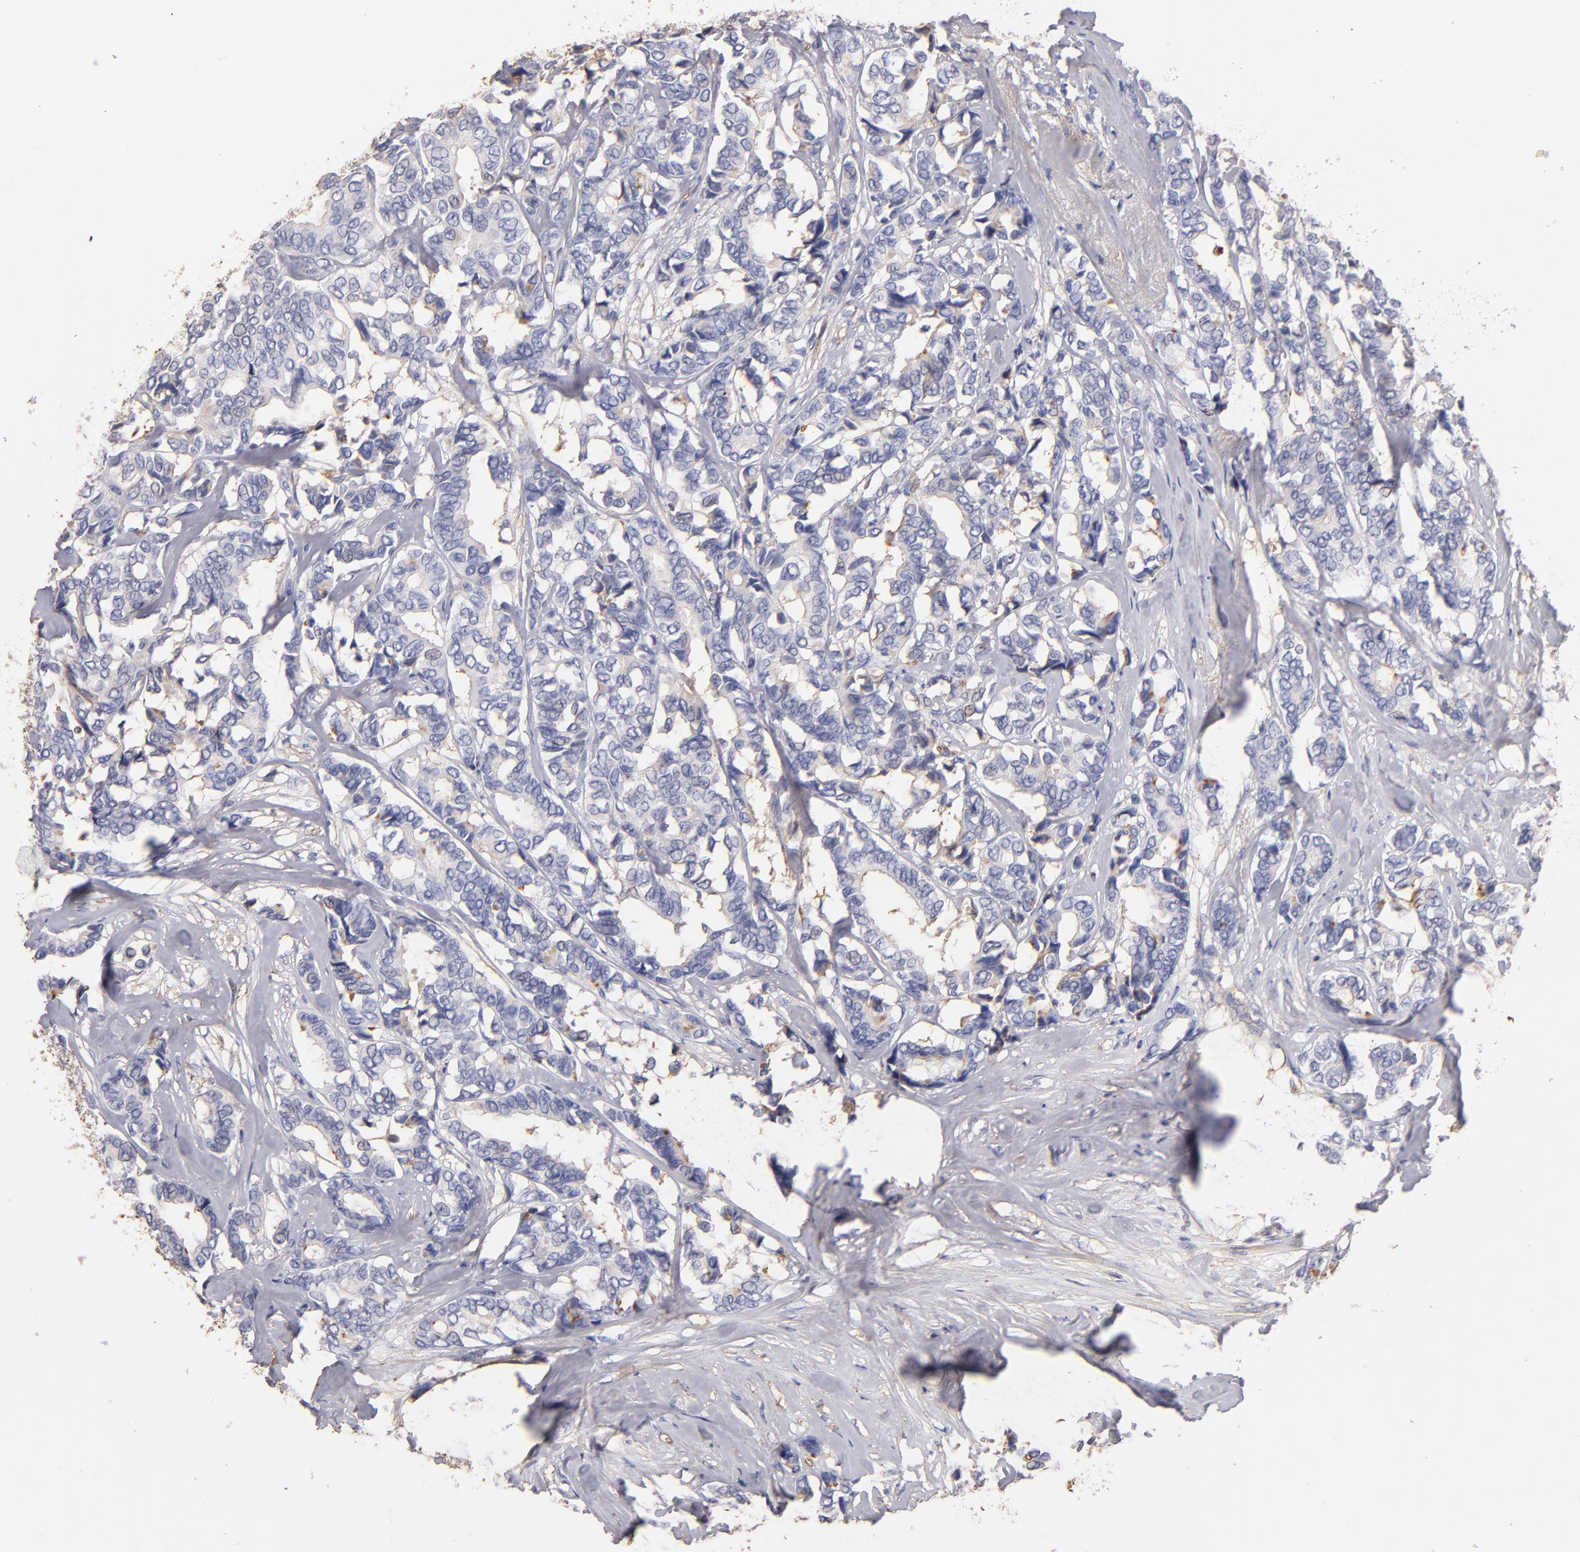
{"staining": {"intensity": "negative", "quantity": "none", "location": "none"}, "tissue": "breast cancer", "cell_type": "Tumor cells", "image_type": "cancer", "snomed": [{"axis": "morphology", "description": "Duct carcinoma"}, {"axis": "topography", "description": "Breast"}], "caption": "The histopathology image demonstrates no staining of tumor cells in invasive ductal carcinoma (breast). (DAB immunohistochemistry with hematoxylin counter stain).", "gene": "ABCB1", "patient": {"sex": "female", "age": 87}}